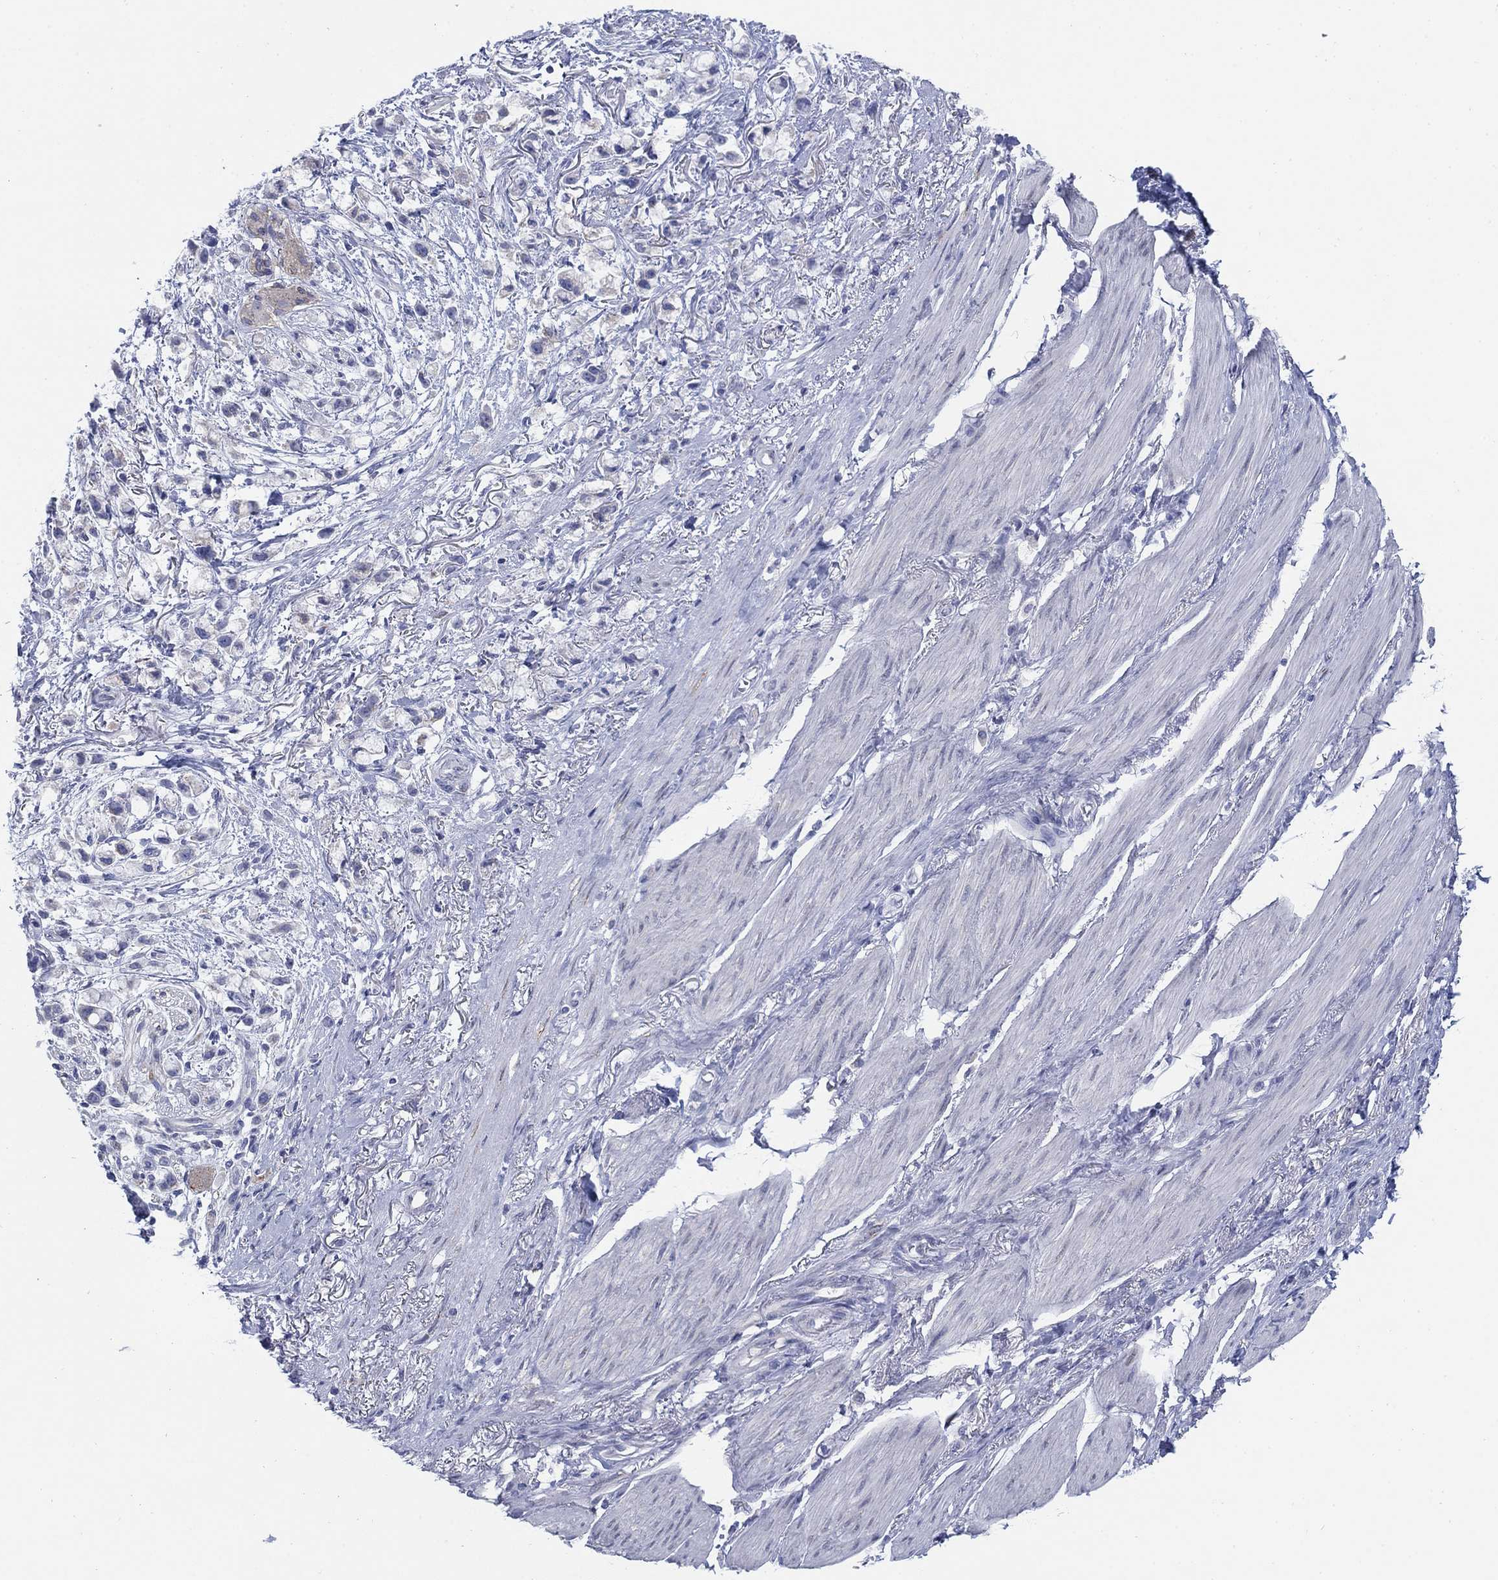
{"staining": {"intensity": "negative", "quantity": "none", "location": "none"}, "tissue": "stomach cancer", "cell_type": "Tumor cells", "image_type": "cancer", "snomed": [{"axis": "morphology", "description": "Adenocarcinoma, NOS"}, {"axis": "topography", "description": "Stomach"}], "caption": "This histopathology image is of stomach cancer stained with IHC to label a protein in brown with the nuclei are counter-stained blue. There is no staining in tumor cells. (Stains: DAB immunohistochemistry (IHC) with hematoxylin counter stain, Microscopy: brightfield microscopy at high magnification).", "gene": "SCCPDH", "patient": {"sex": "female", "age": 81}}